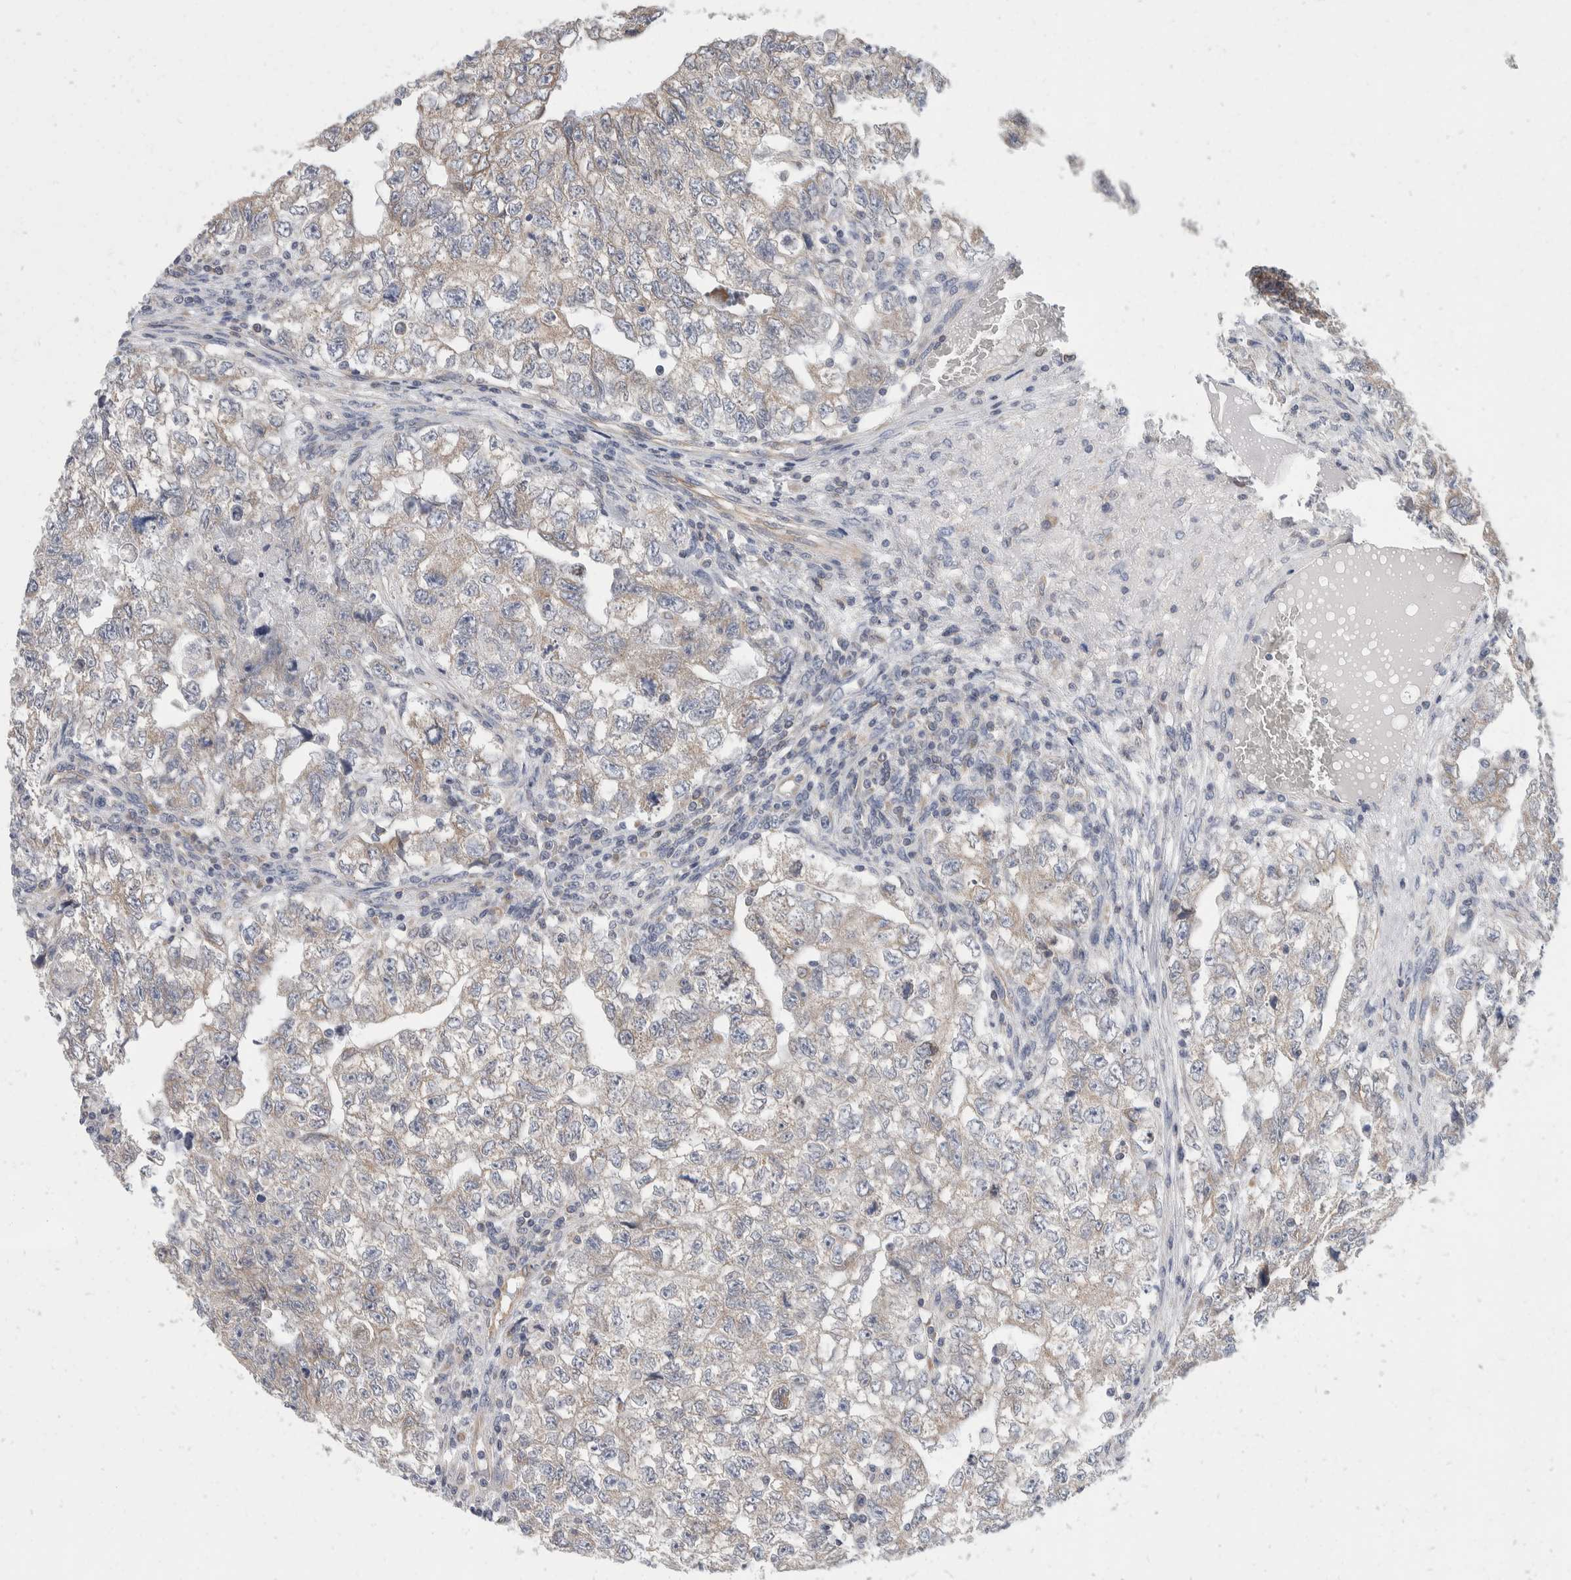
{"staining": {"intensity": "weak", "quantity": "25%-75%", "location": "cytoplasmic/membranous"}, "tissue": "testis cancer", "cell_type": "Tumor cells", "image_type": "cancer", "snomed": [{"axis": "morphology", "description": "Carcinoma, Embryonal, NOS"}, {"axis": "topography", "description": "Testis"}], "caption": "About 25%-75% of tumor cells in embryonal carcinoma (testis) exhibit weak cytoplasmic/membranous protein staining as visualized by brown immunohistochemical staining.", "gene": "TMEM245", "patient": {"sex": "male", "age": 36}}